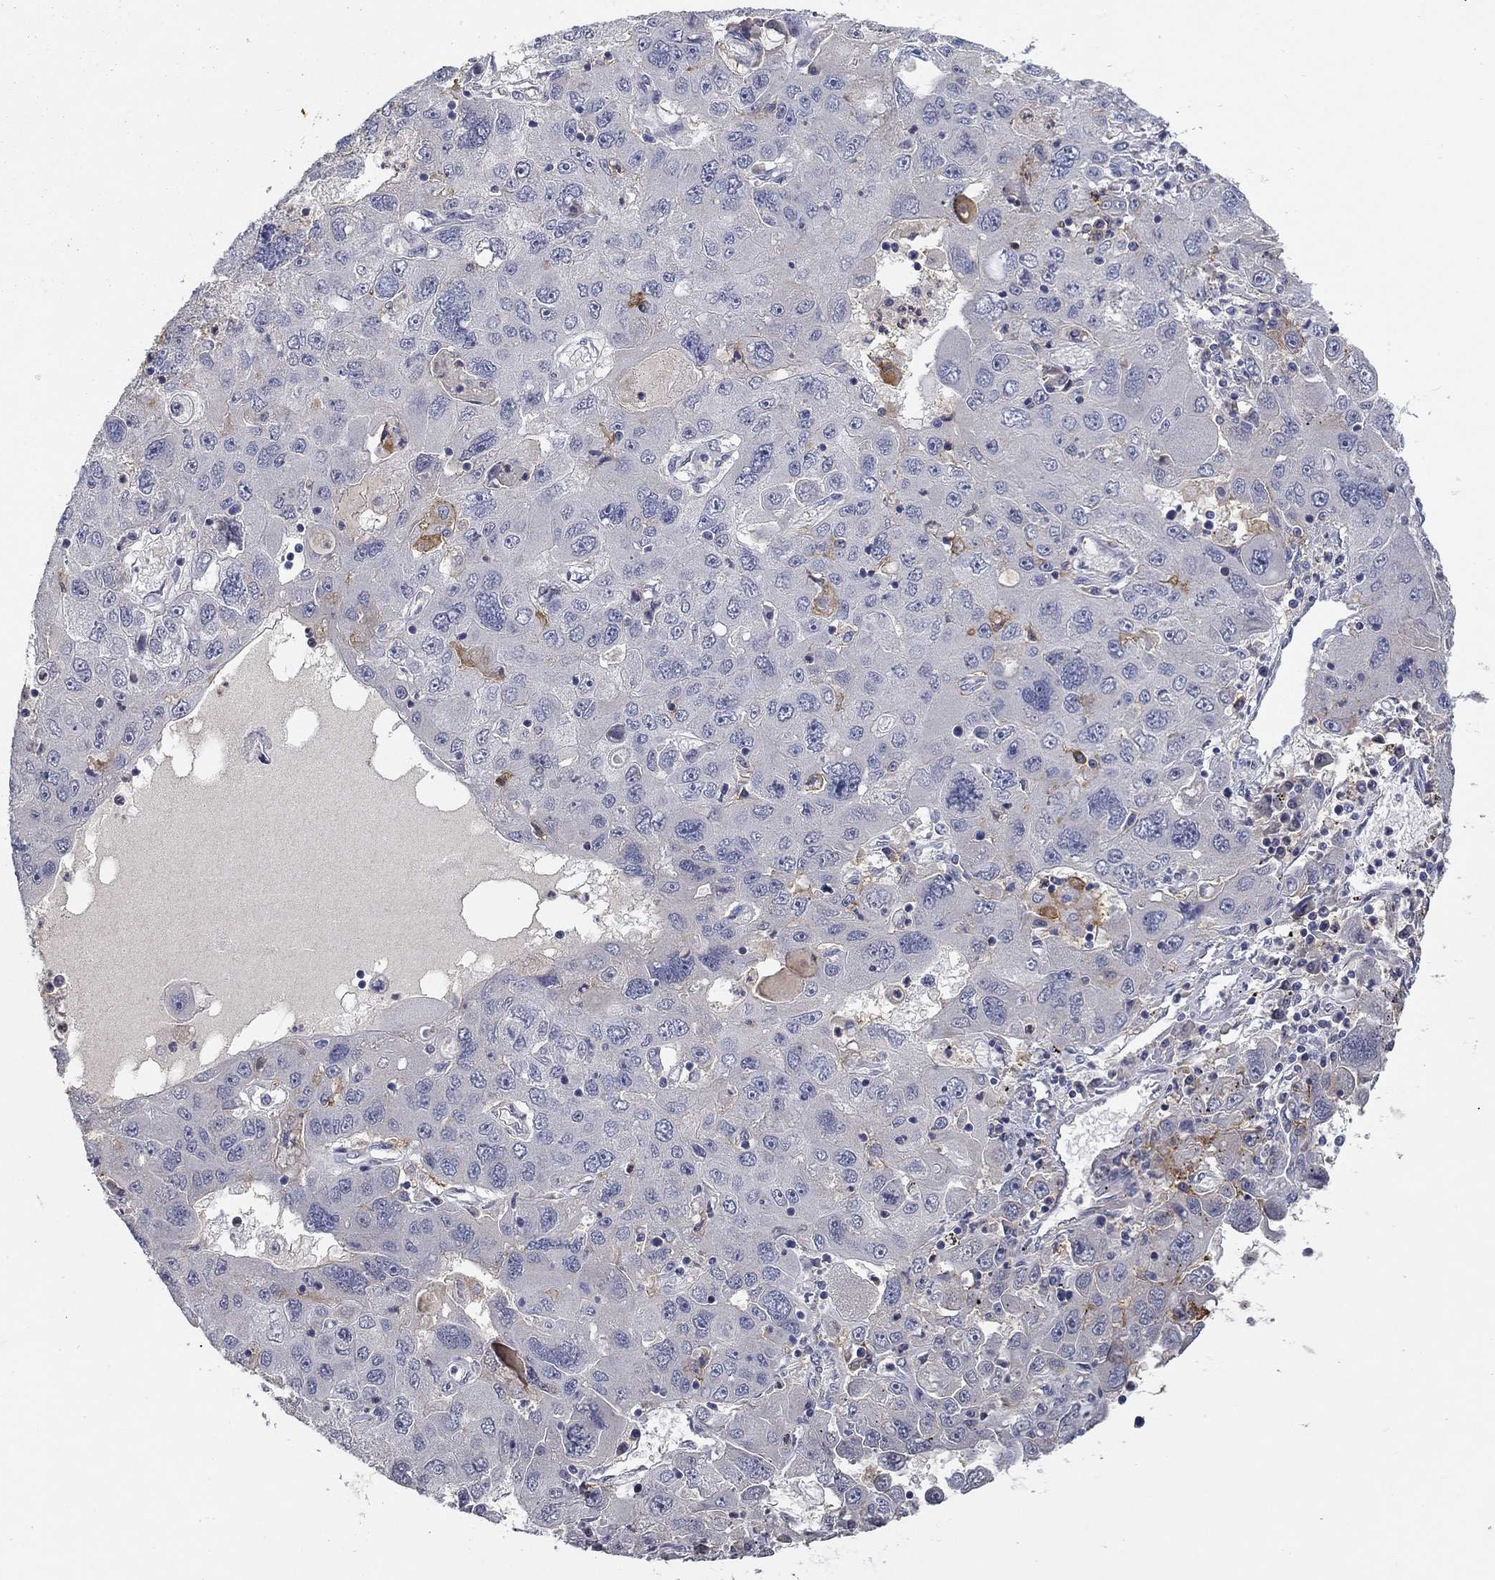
{"staining": {"intensity": "negative", "quantity": "none", "location": "none"}, "tissue": "stomach cancer", "cell_type": "Tumor cells", "image_type": "cancer", "snomed": [{"axis": "morphology", "description": "Adenocarcinoma, NOS"}, {"axis": "topography", "description": "Stomach"}], "caption": "Adenocarcinoma (stomach) stained for a protein using immunohistochemistry displays no expression tumor cells.", "gene": "CD274", "patient": {"sex": "male", "age": 56}}